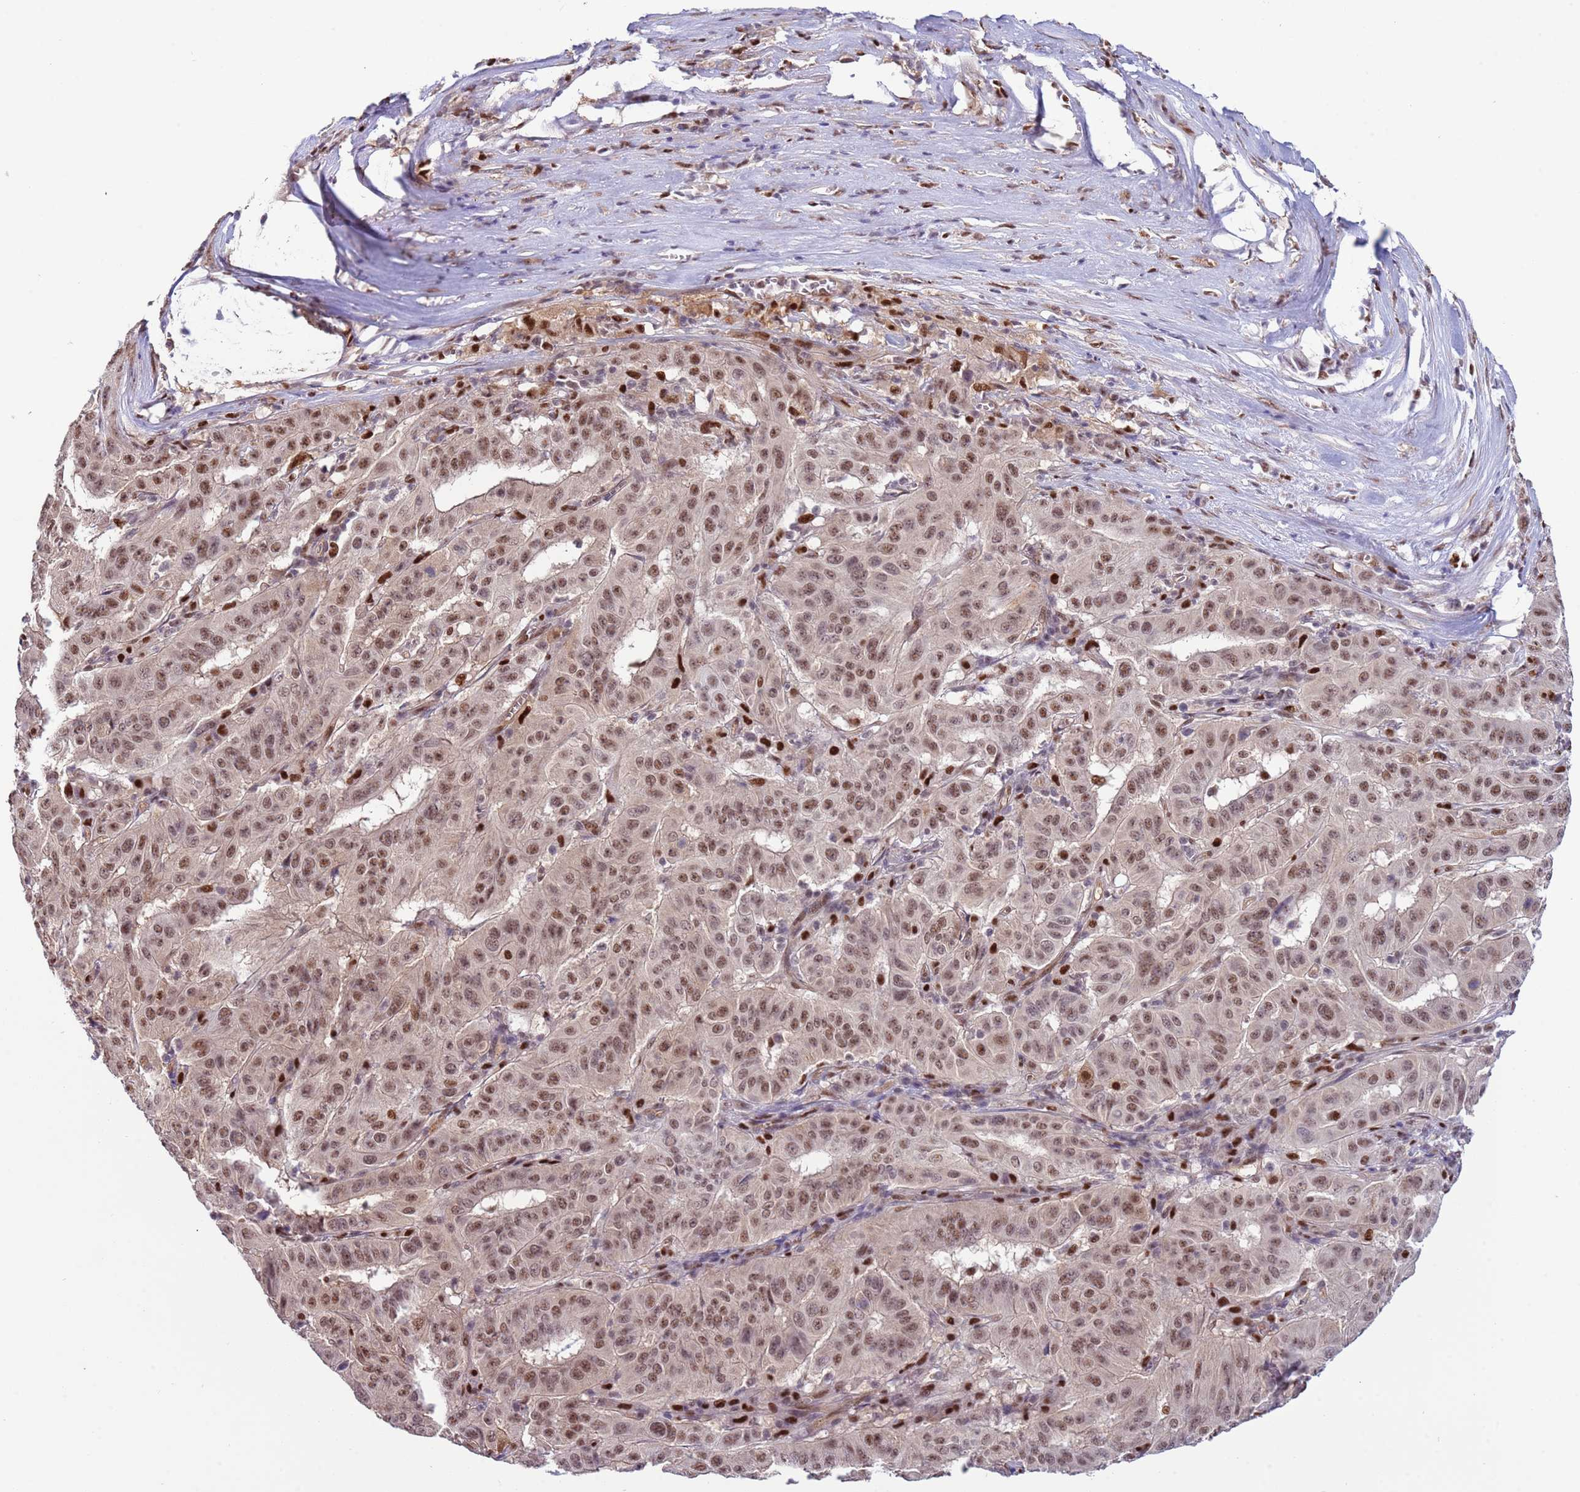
{"staining": {"intensity": "moderate", "quantity": ">75%", "location": "nuclear"}, "tissue": "pancreatic cancer", "cell_type": "Tumor cells", "image_type": "cancer", "snomed": [{"axis": "morphology", "description": "Adenocarcinoma, NOS"}, {"axis": "topography", "description": "Pancreas"}], "caption": "DAB immunohistochemical staining of pancreatic cancer shows moderate nuclear protein staining in approximately >75% of tumor cells.", "gene": "PRPF6", "patient": {"sex": "male", "age": 63}}